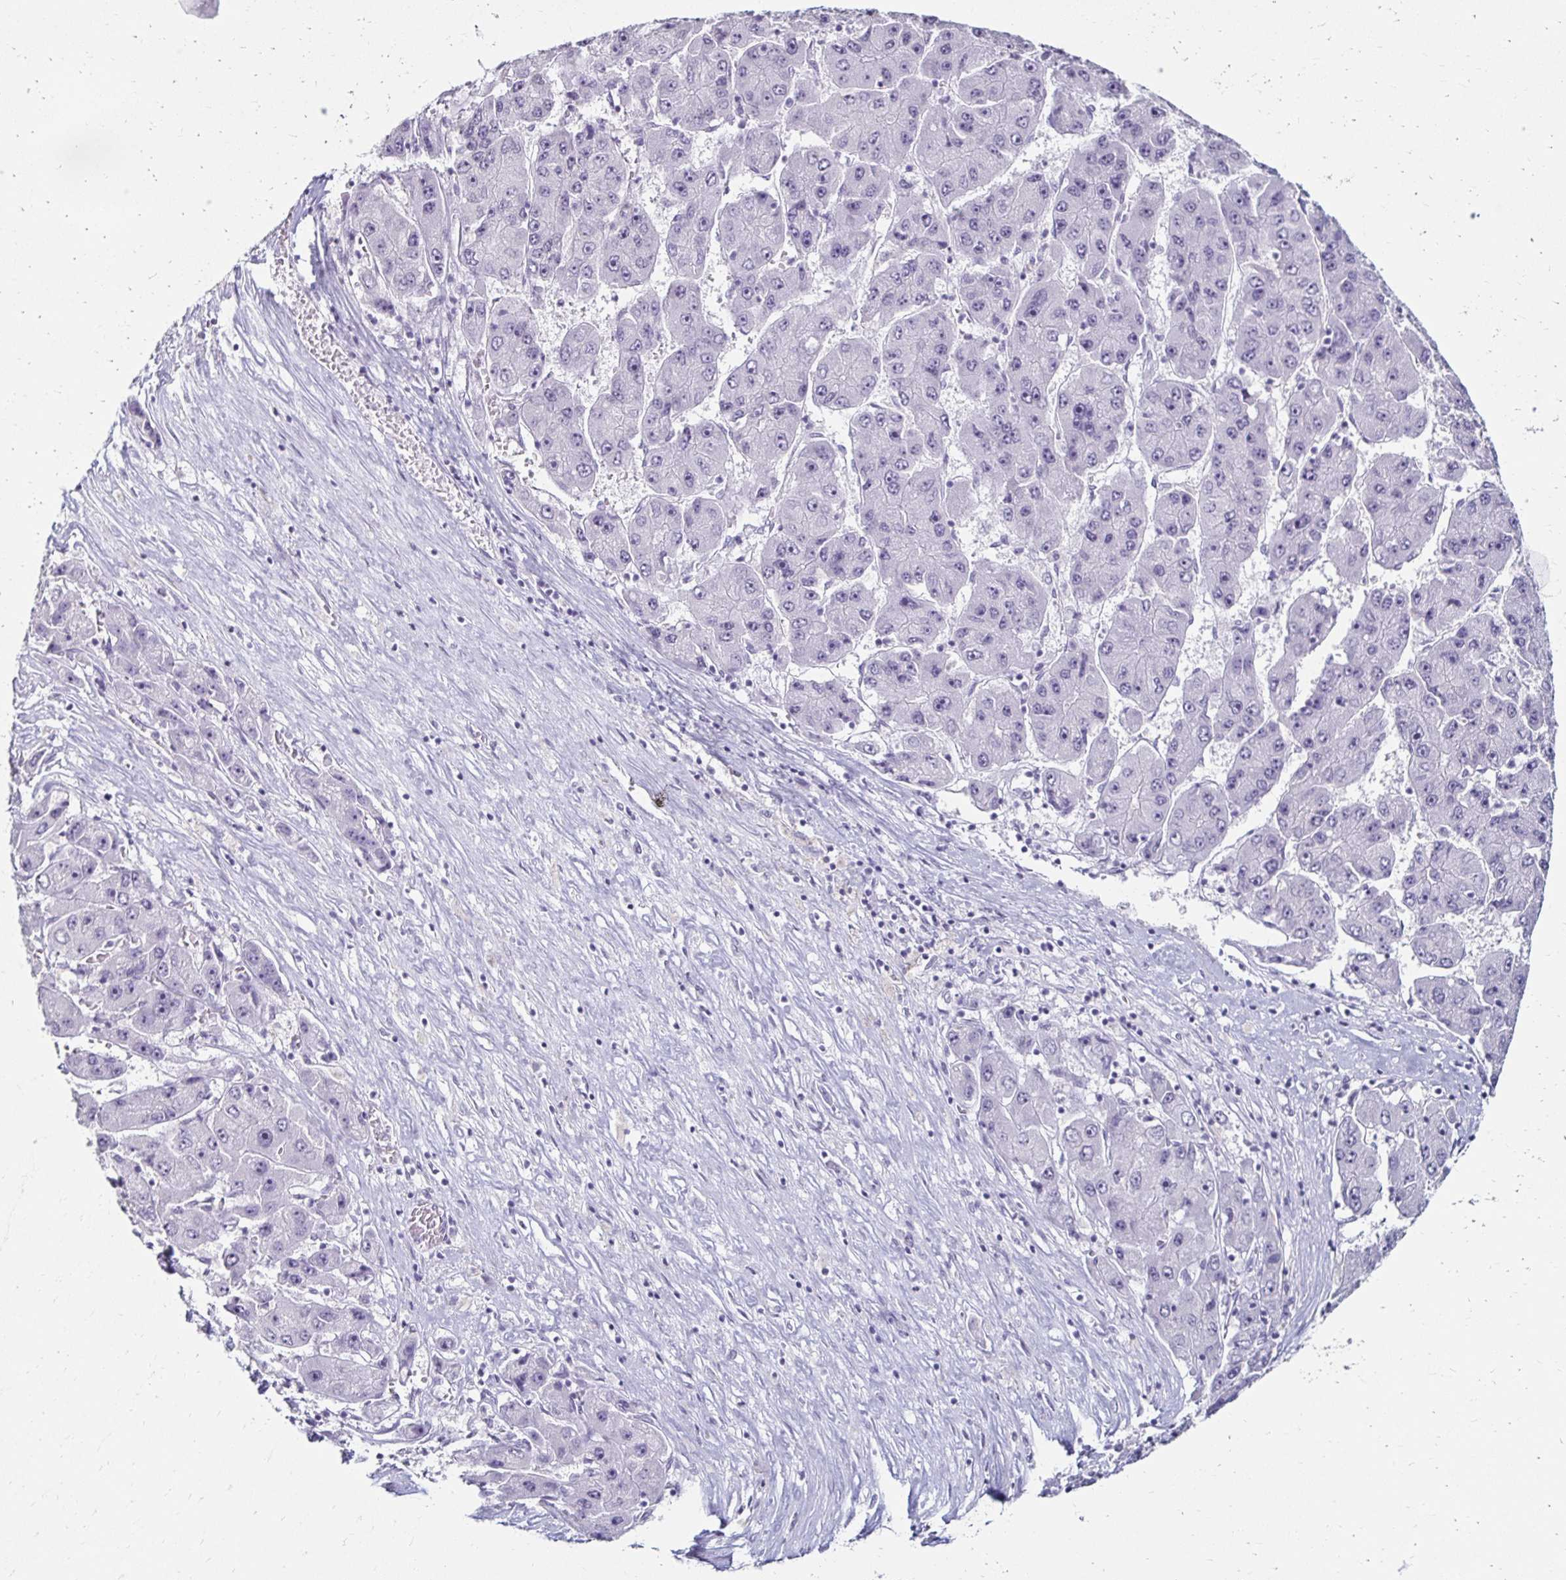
{"staining": {"intensity": "negative", "quantity": "none", "location": "none"}, "tissue": "liver cancer", "cell_type": "Tumor cells", "image_type": "cancer", "snomed": [{"axis": "morphology", "description": "Carcinoma, Hepatocellular, NOS"}, {"axis": "topography", "description": "Liver"}], "caption": "Hepatocellular carcinoma (liver) was stained to show a protein in brown. There is no significant positivity in tumor cells.", "gene": "TOMM34", "patient": {"sex": "female", "age": 61}}